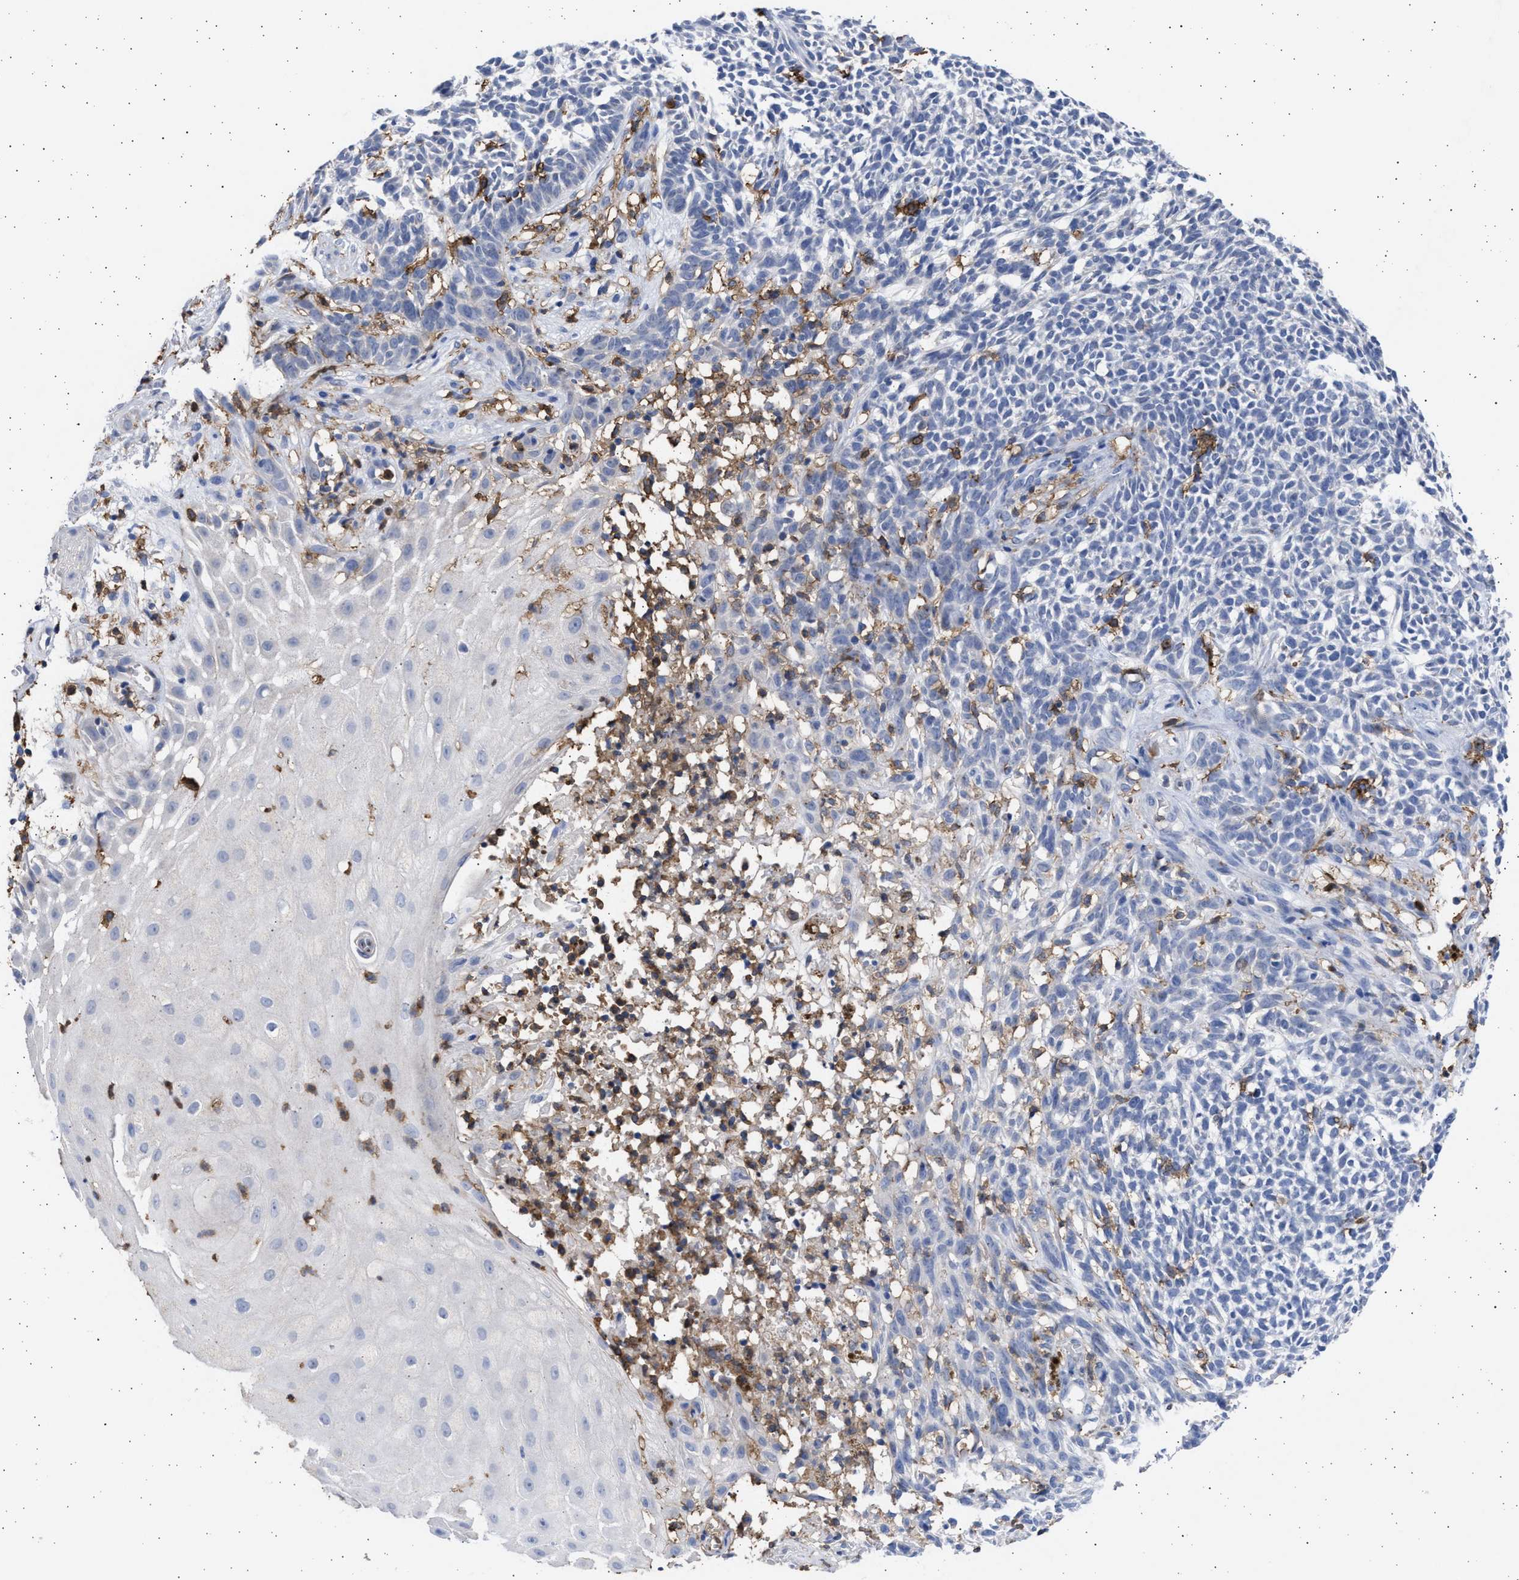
{"staining": {"intensity": "negative", "quantity": "none", "location": "none"}, "tissue": "skin cancer", "cell_type": "Tumor cells", "image_type": "cancer", "snomed": [{"axis": "morphology", "description": "Basal cell carcinoma"}, {"axis": "topography", "description": "Skin"}], "caption": "Tumor cells show no significant staining in skin basal cell carcinoma.", "gene": "FCER1A", "patient": {"sex": "female", "age": 84}}